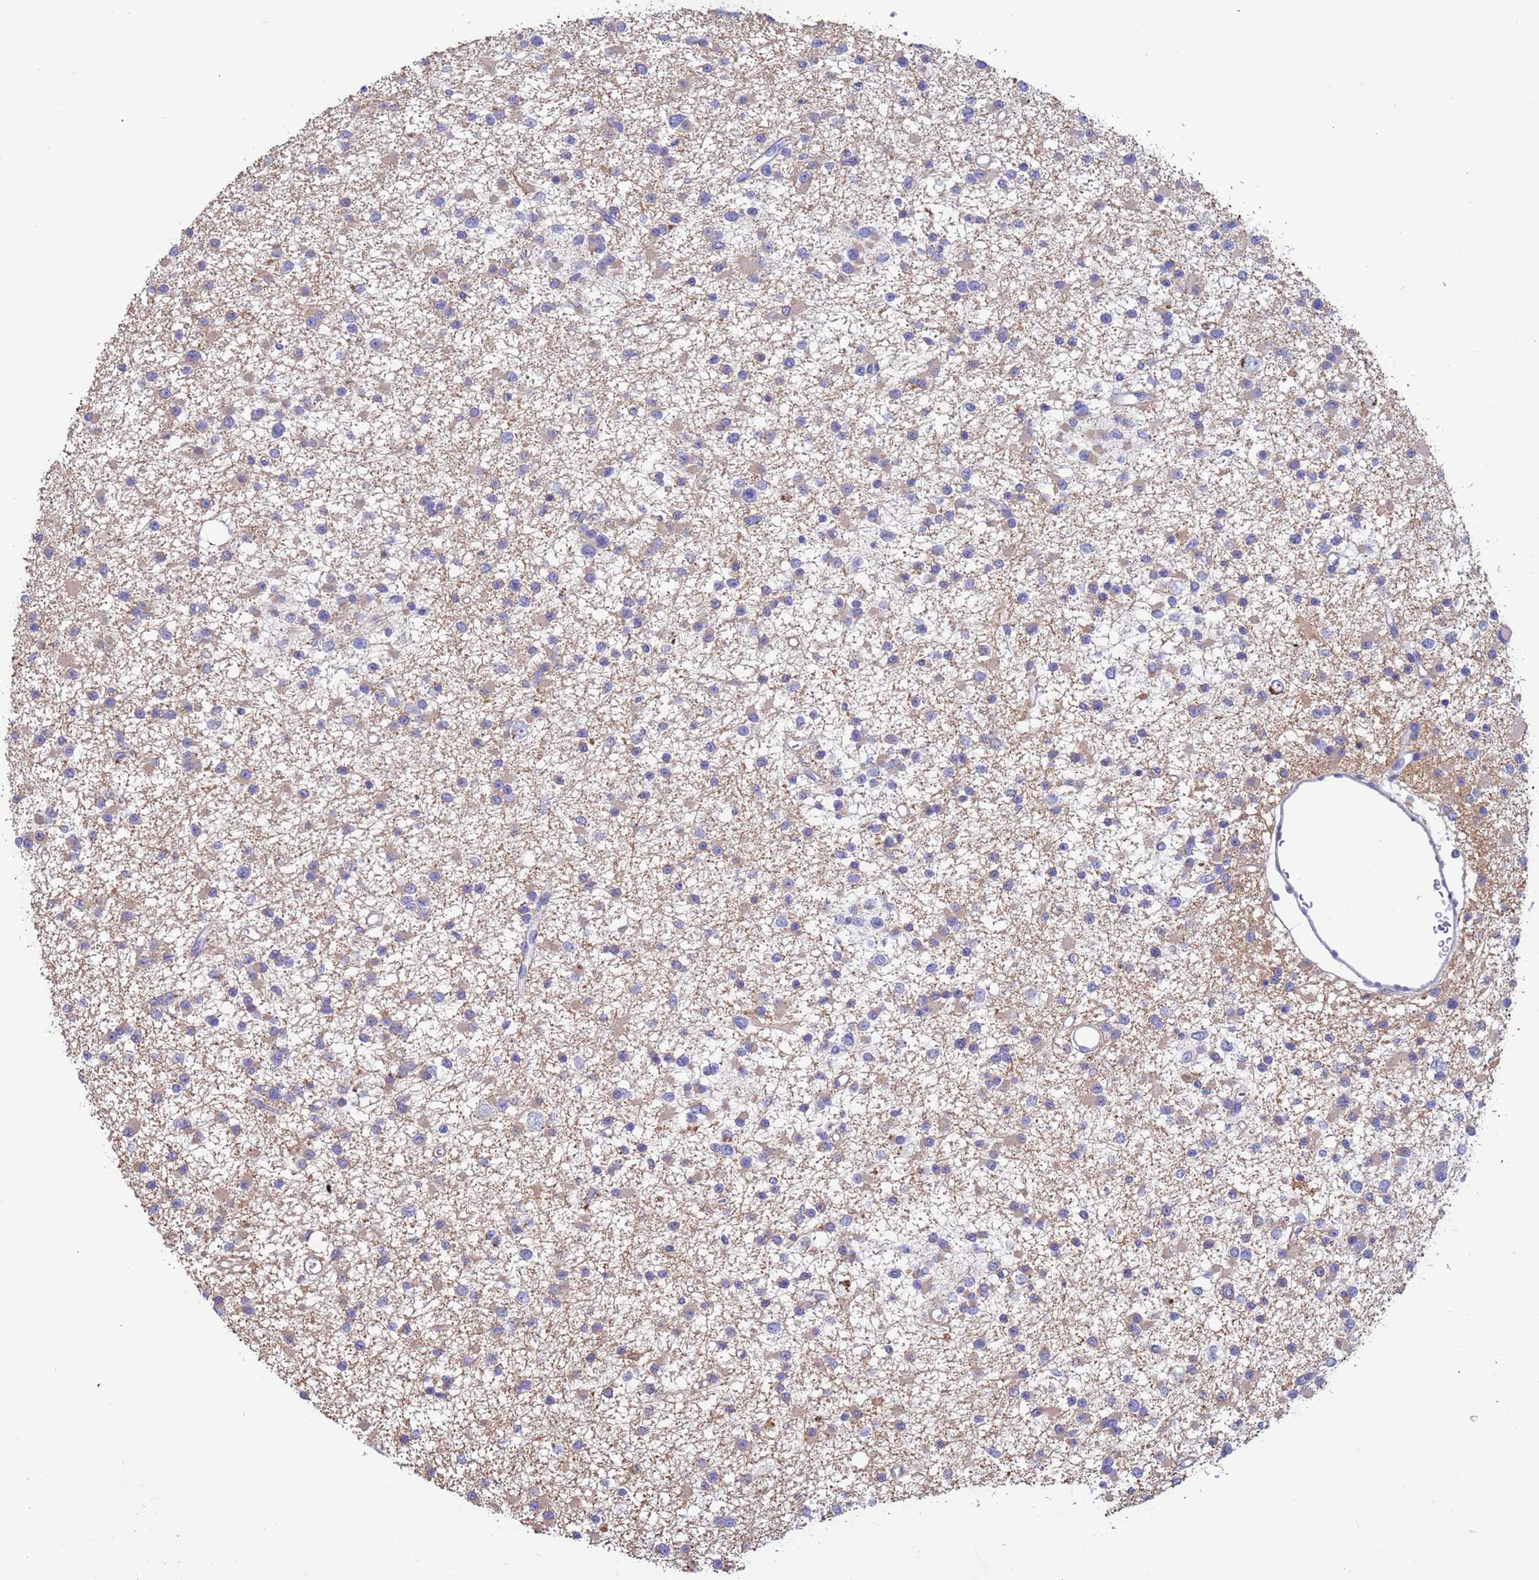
{"staining": {"intensity": "weak", "quantity": "<25%", "location": "cytoplasmic/membranous"}, "tissue": "glioma", "cell_type": "Tumor cells", "image_type": "cancer", "snomed": [{"axis": "morphology", "description": "Glioma, malignant, Low grade"}, {"axis": "topography", "description": "Brain"}], "caption": "Immunohistochemistry of glioma shows no positivity in tumor cells.", "gene": "SRL", "patient": {"sex": "female", "age": 22}}